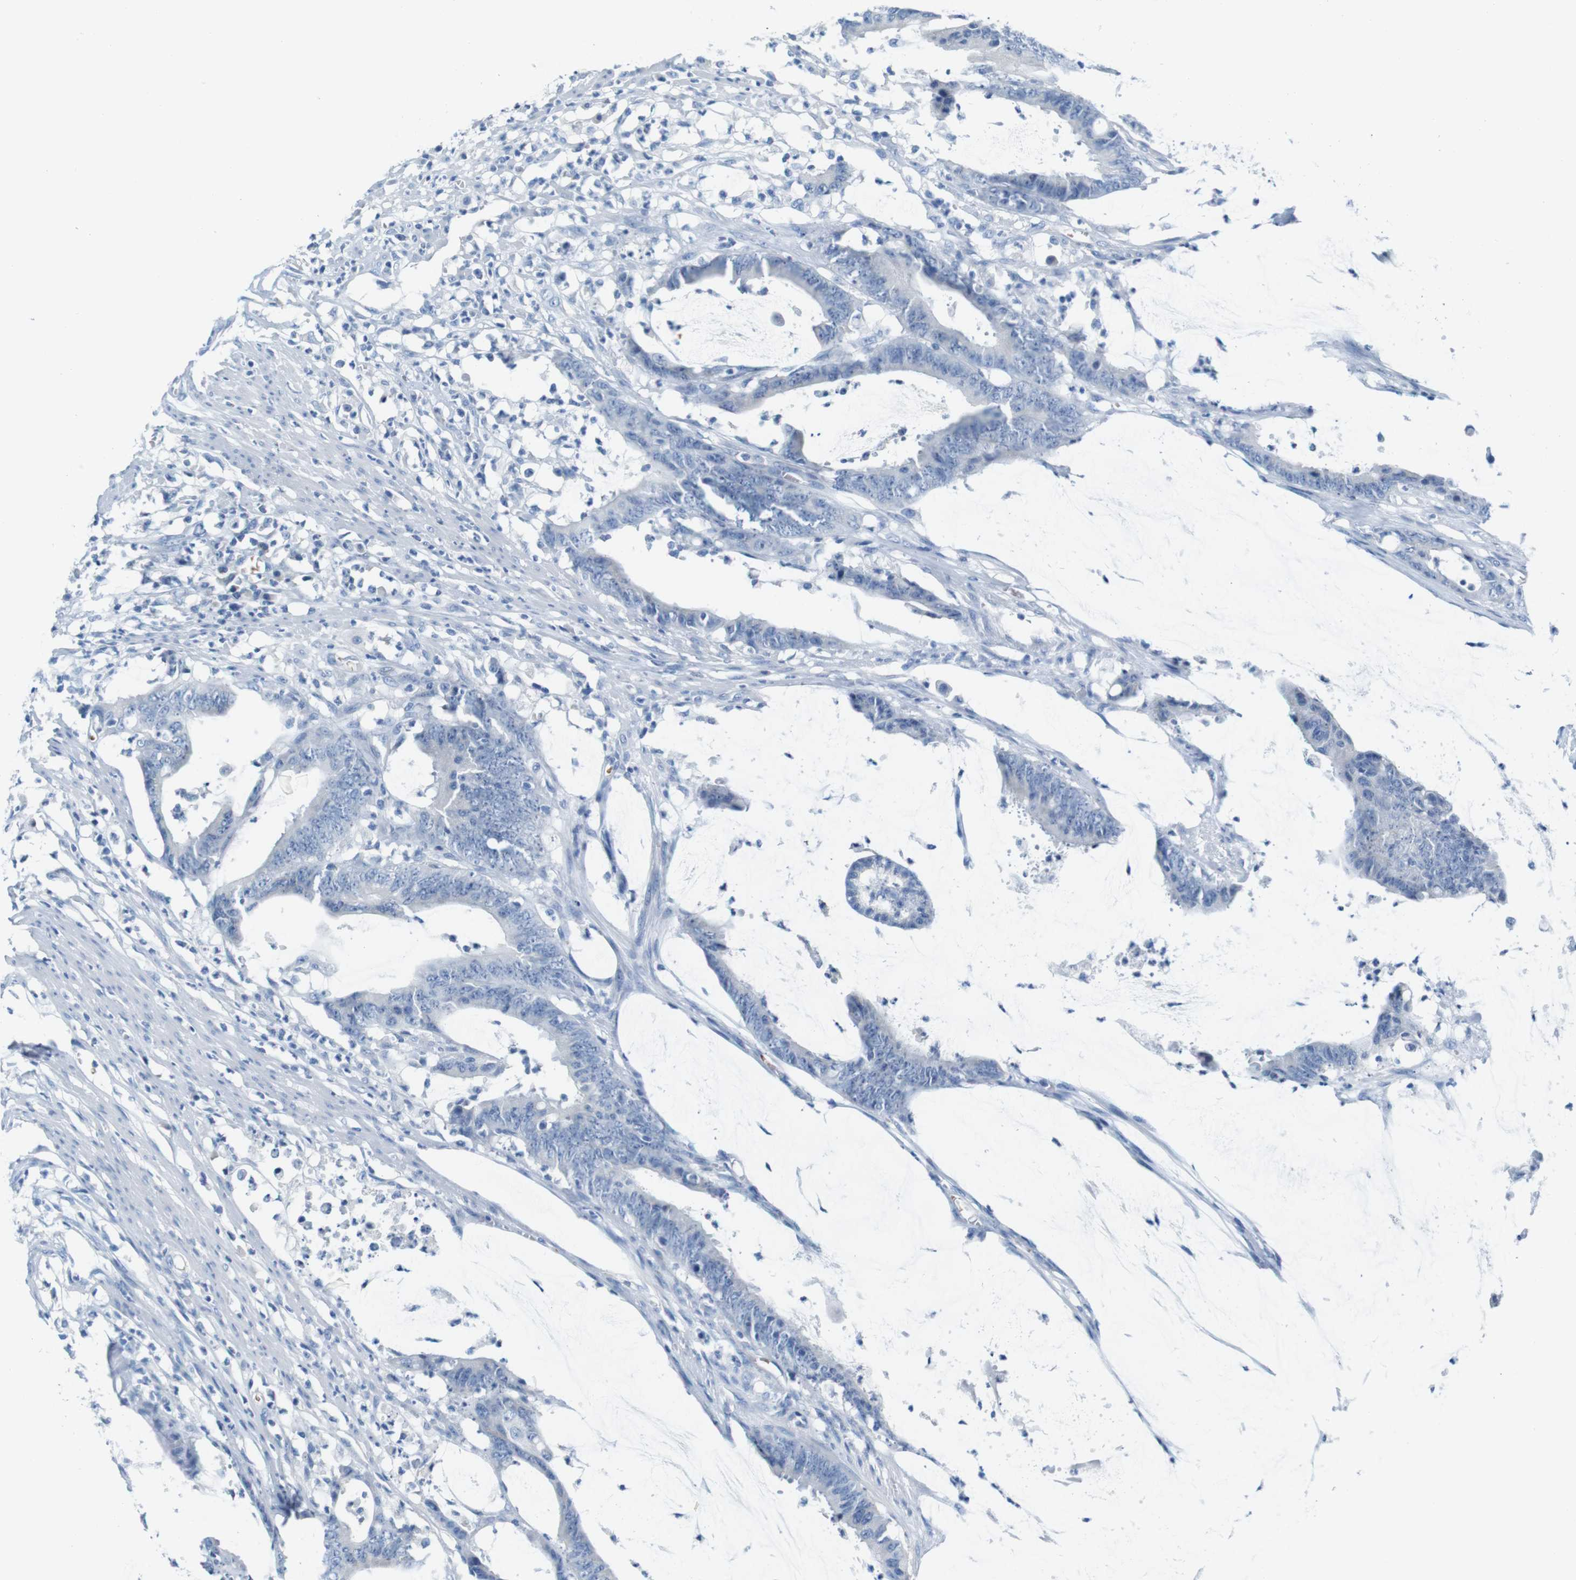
{"staining": {"intensity": "negative", "quantity": "none", "location": "none"}, "tissue": "colorectal cancer", "cell_type": "Tumor cells", "image_type": "cancer", "snomed": [{"axis": "morphology", "description": "Adenocarcinoma, NOS"}, {"axis": "topography", "description": "Rectum"}], "caption": "A high-resolution photomicrograph shows immunohistochemistry staining of adenocarcinoma (colorectal), which shows no significant positivity in tumor cells.", "gene": "IGSF8", "patient": {"sex": "female", "age": 66}}